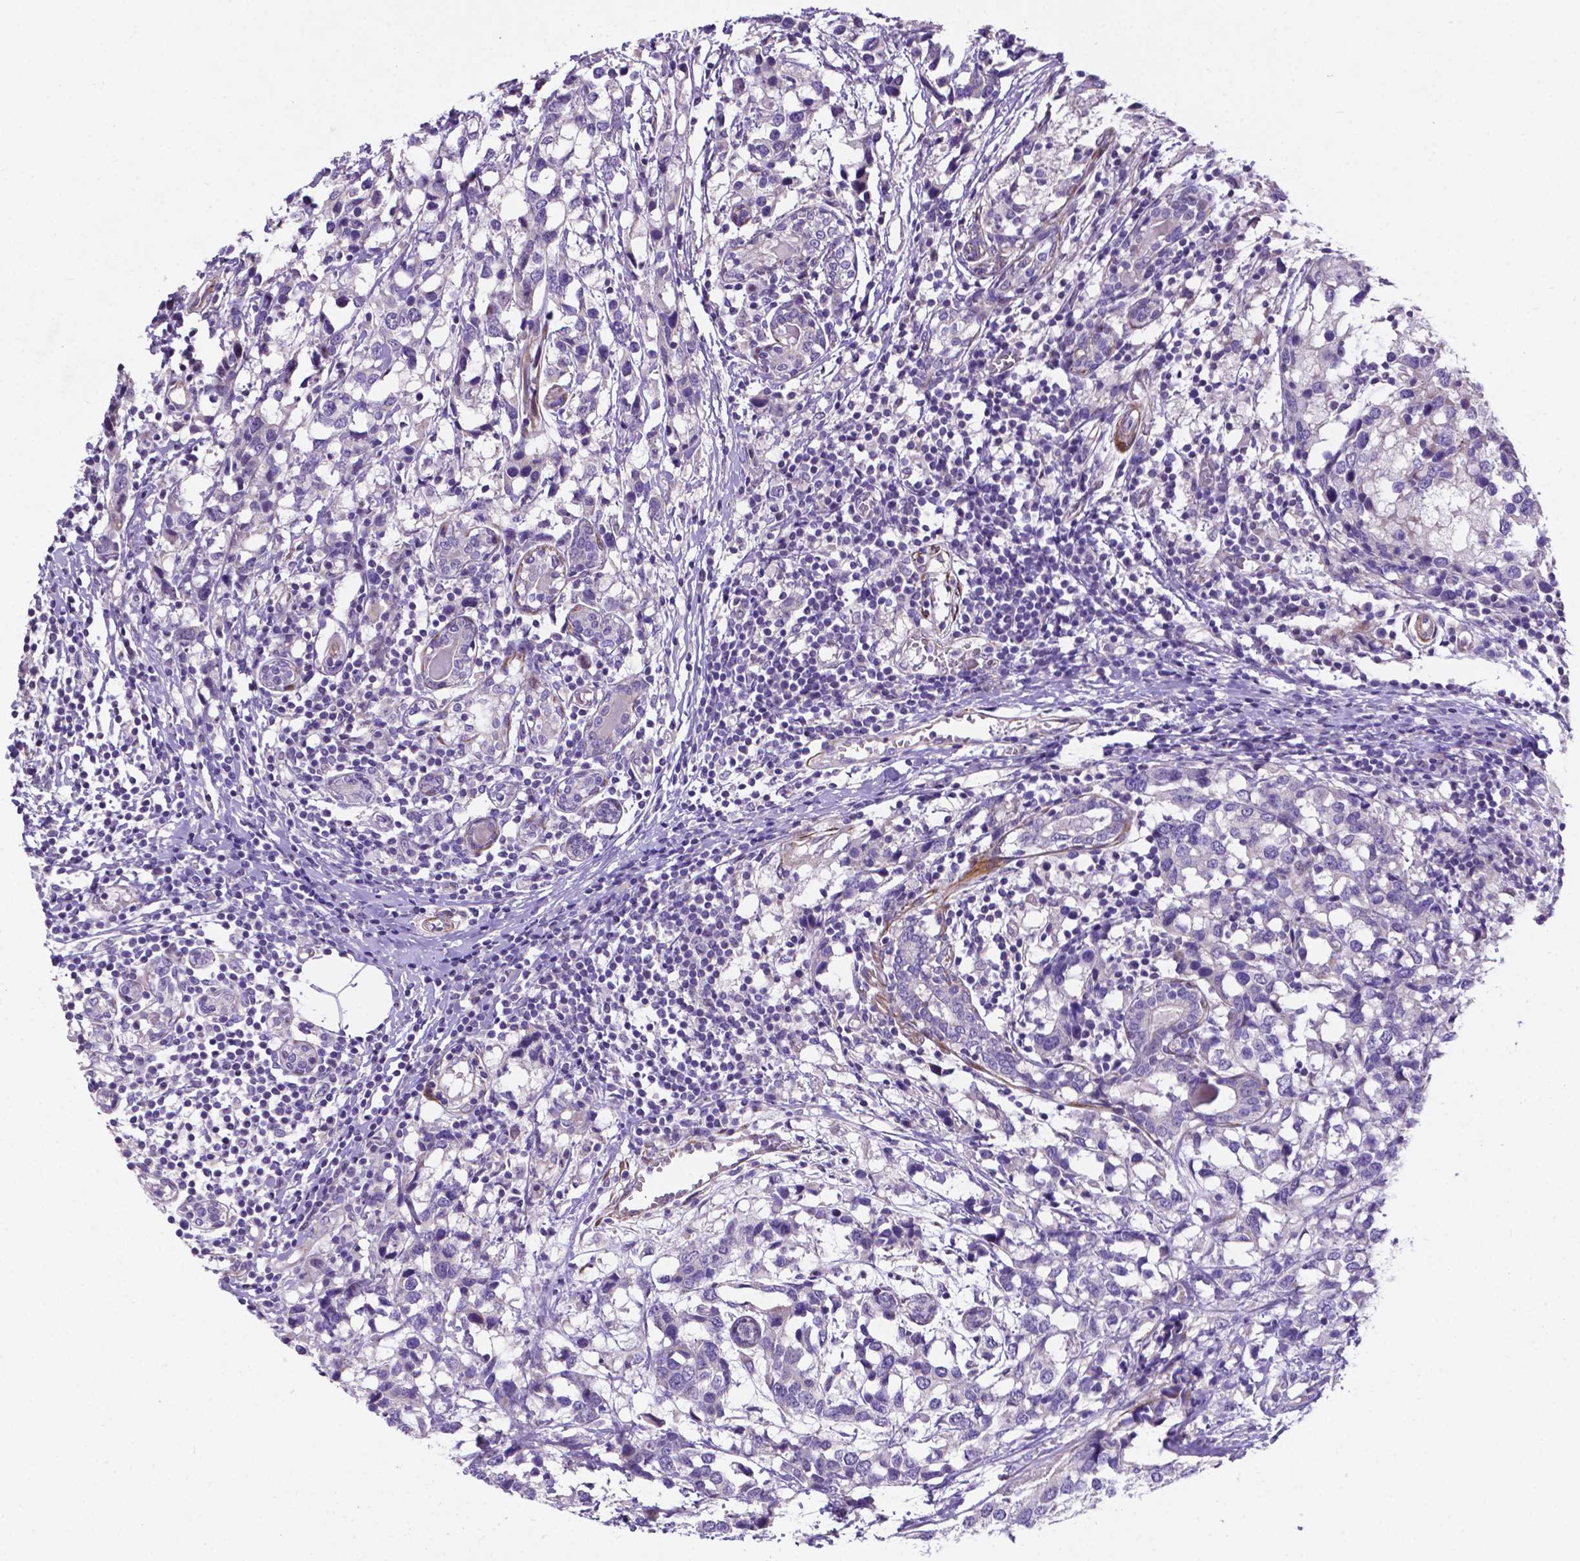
{"staining": {"intensity": "negative", "quantity": "none", "location": "none"}, "tissue": "breast cancer", "cell_type": "Tumor cells", "image_type": "cancer", "snomed": [{"axis": "morphology", "description": "Lobular carcinoma"}, {"axis": "topography", "description": "Breast"}], "caption": "High power microscopy histopathology image of an immunohistochemistry (IHC) photomicrograph of lobular carcinoma (breast), revealing no significant staining in tumor cells. The staining was performed using DAB (3,3'-diaminobenzidine) to visualize the protein expression in brown, while the nuclei were stained in blue with hematoxylin (Magnification: 20x).", "gene": "PFKFB4", "patient": {"sex": "female", "age": 59}}